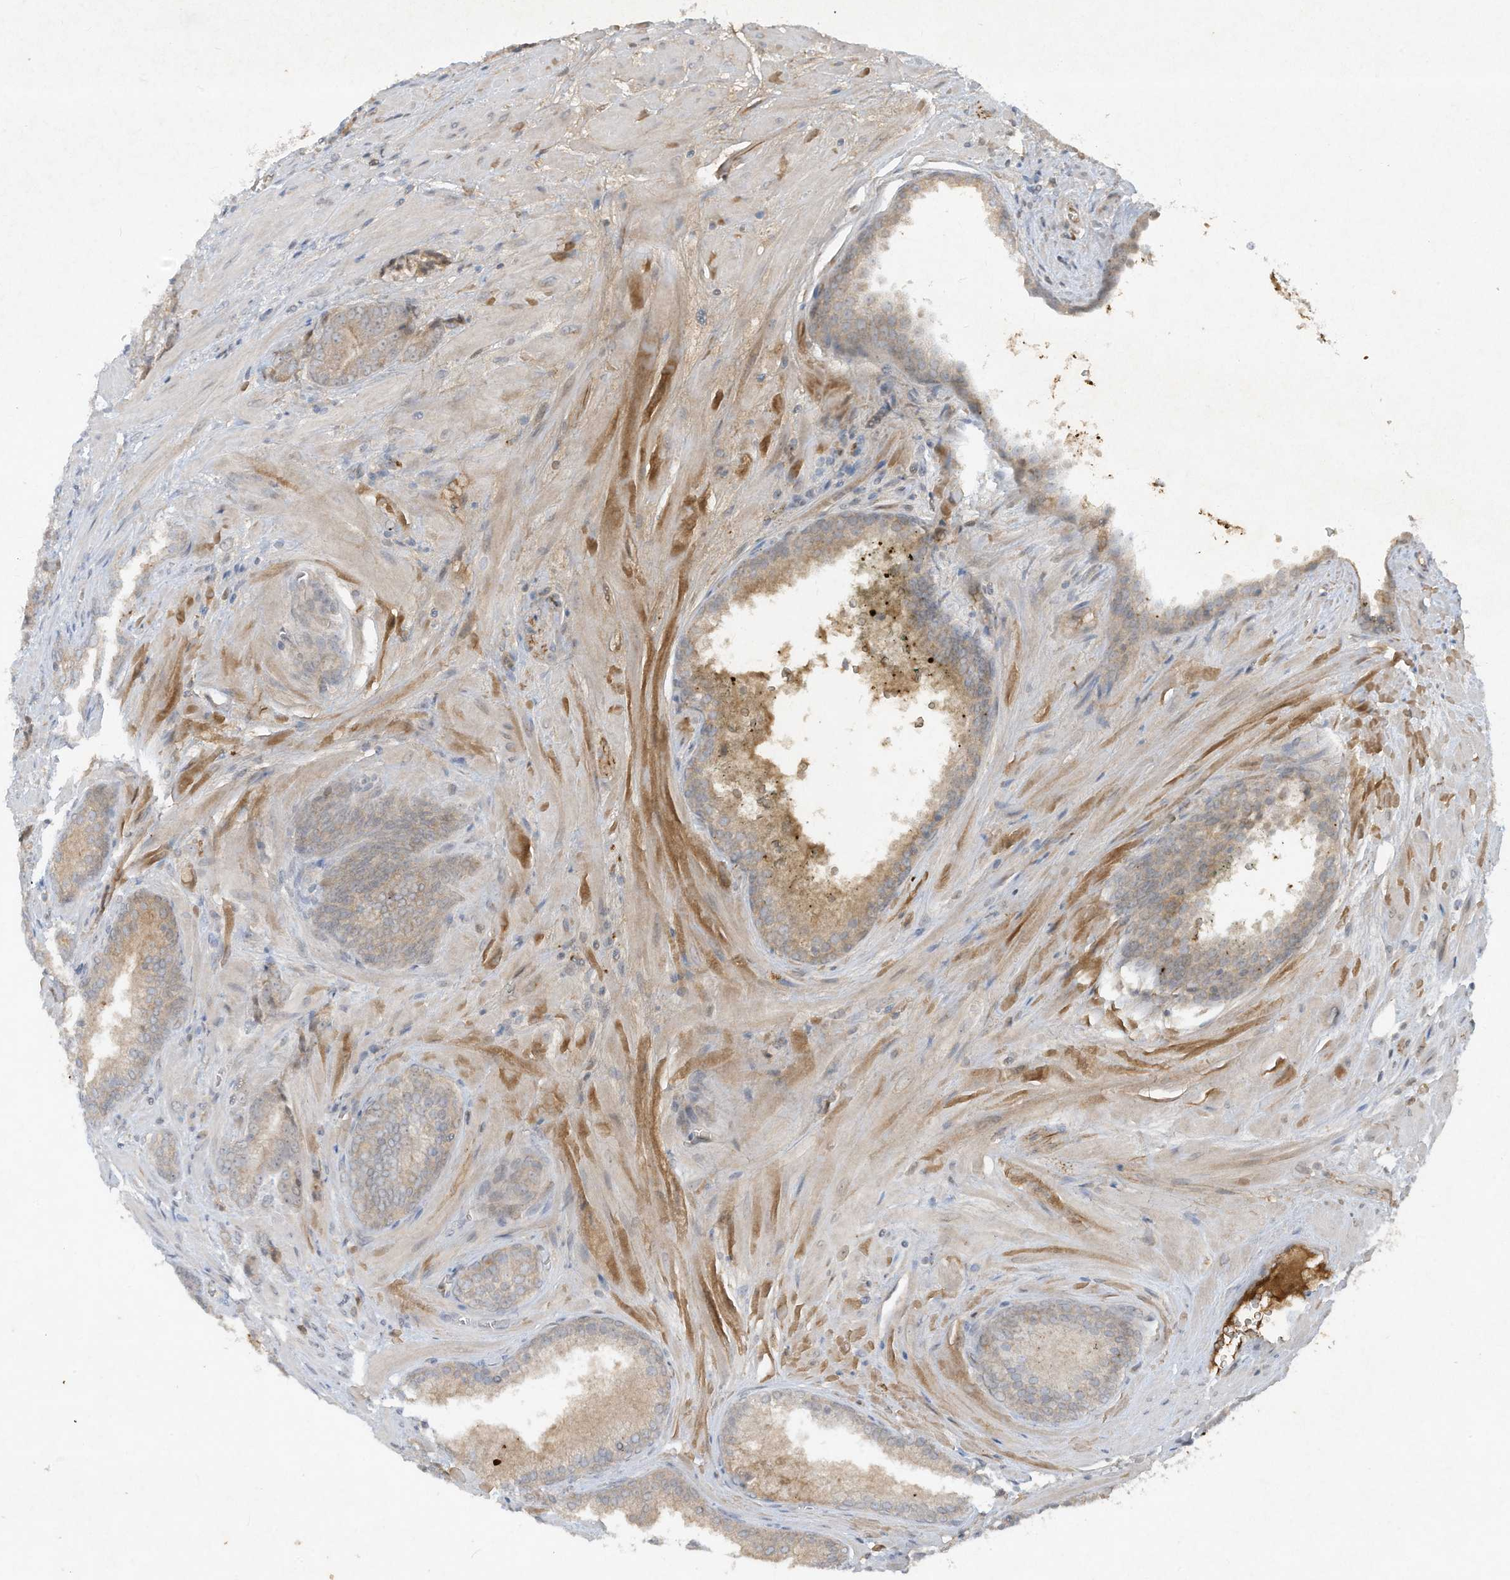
{"staining": {"intensity": "negative", "quantity": "none", "location": "none"}, "tissue": "prostate cancer", "cell_type": "Tumor cells", "image_type": "cancer", "snomed": [{"axis": "morphology", "description": "Adenocarcinoma, High grade"}, {"axis": "topography", "description": "Prostate"}], "caption": "This micrograph is of prostate cancer (adenocarcinoma (high-grade)) stained with IHC to label a protein in brown with the nuclei are counter-stained blue. There is no expression in tumor cells.", "gene": "FETUB", "patient": {"sex": "male", "age": 57}}